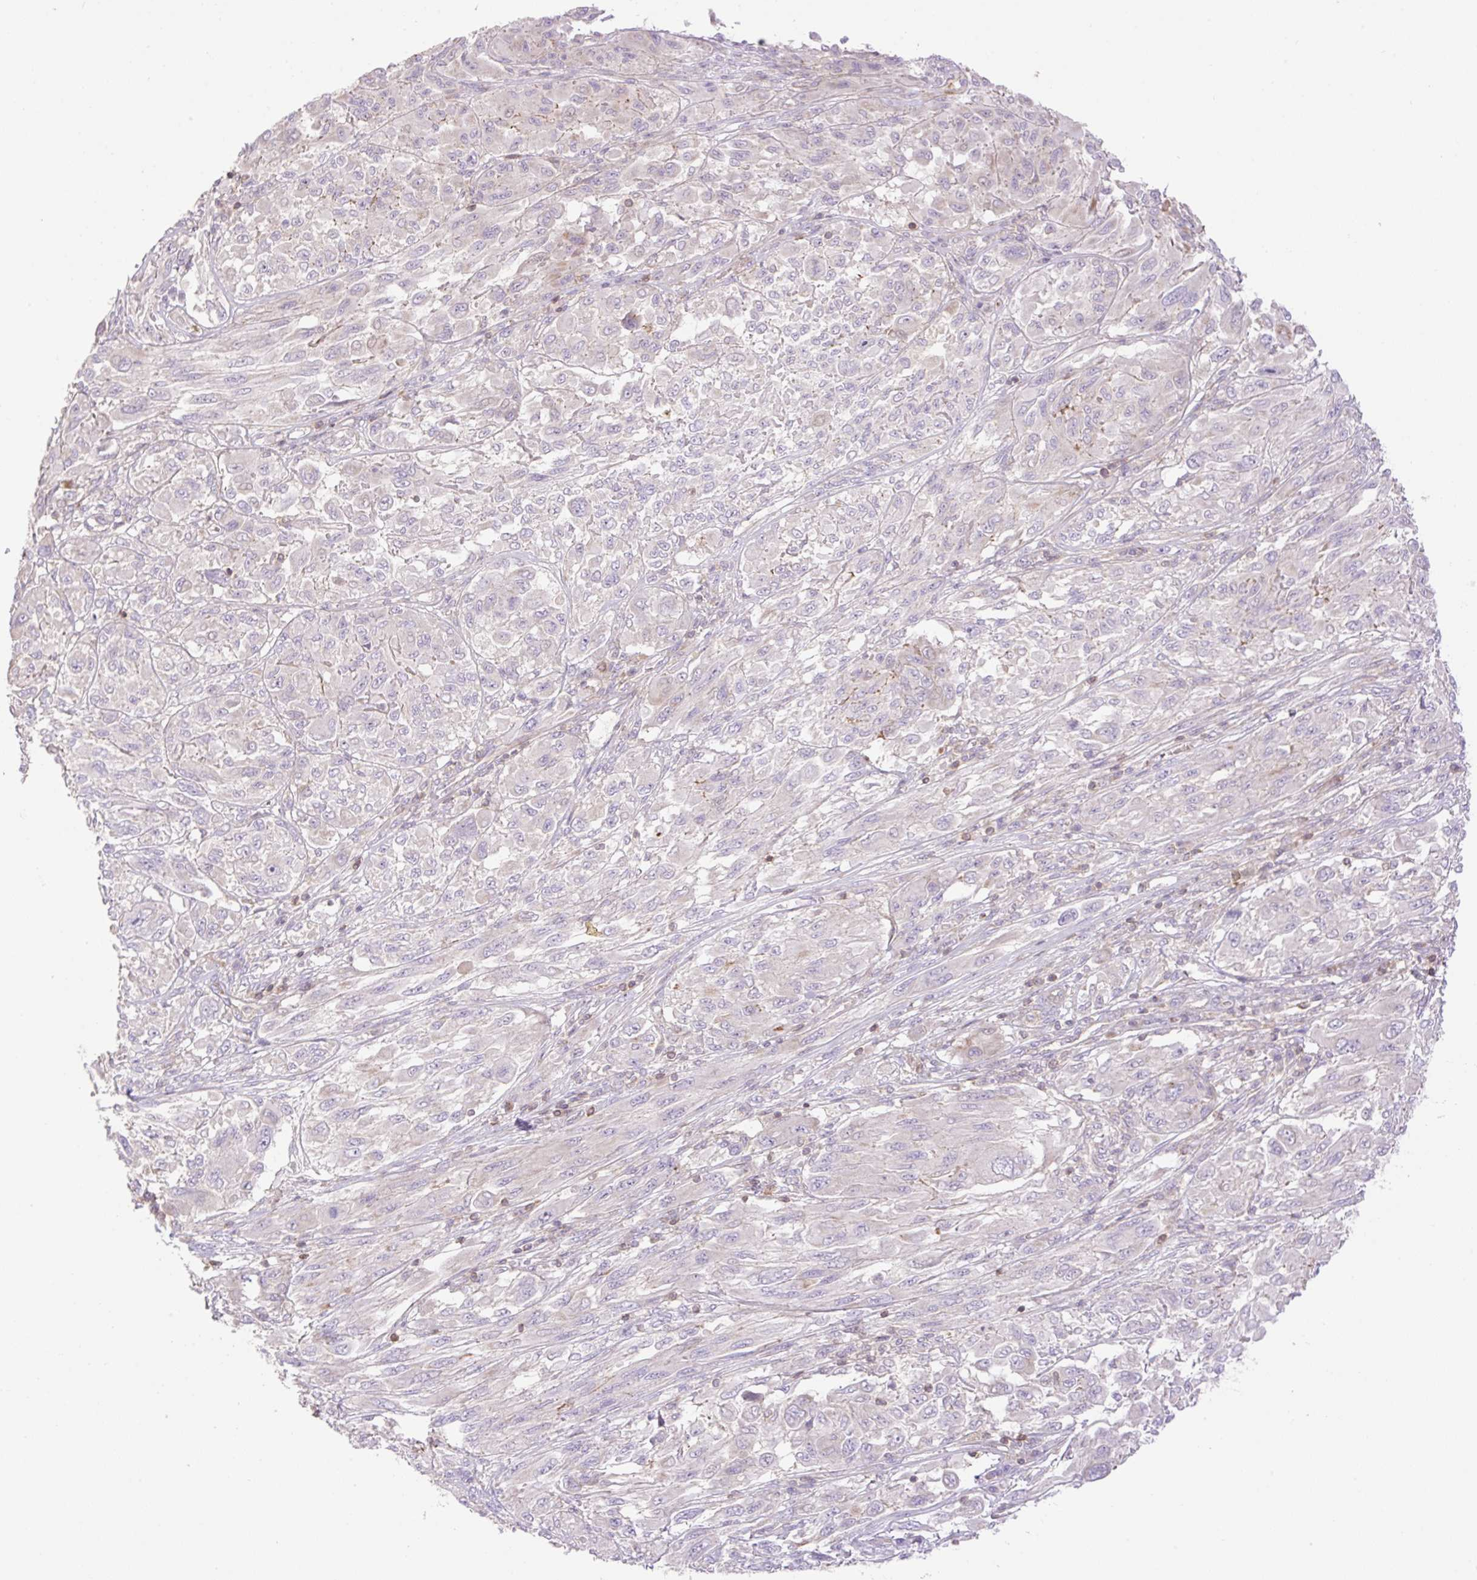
{"staining": {"intensity": "negative", "quantity": "none", "location": "none"}, "tissue": "melanoma", "cell_type": "Tumor cells", "image_type": "cancer", "snomed": [{"axis": "morphology", "description": "Malignant melanoma, NOS"}, {"axis": "topography", "description": "Skin"}], "caption": "Immunohistochemical staining of human malignant melanoma reveals no significant expression in tumor cells.", "gene": "VPS25", "patient": {"sex": "female", "age": 91}}